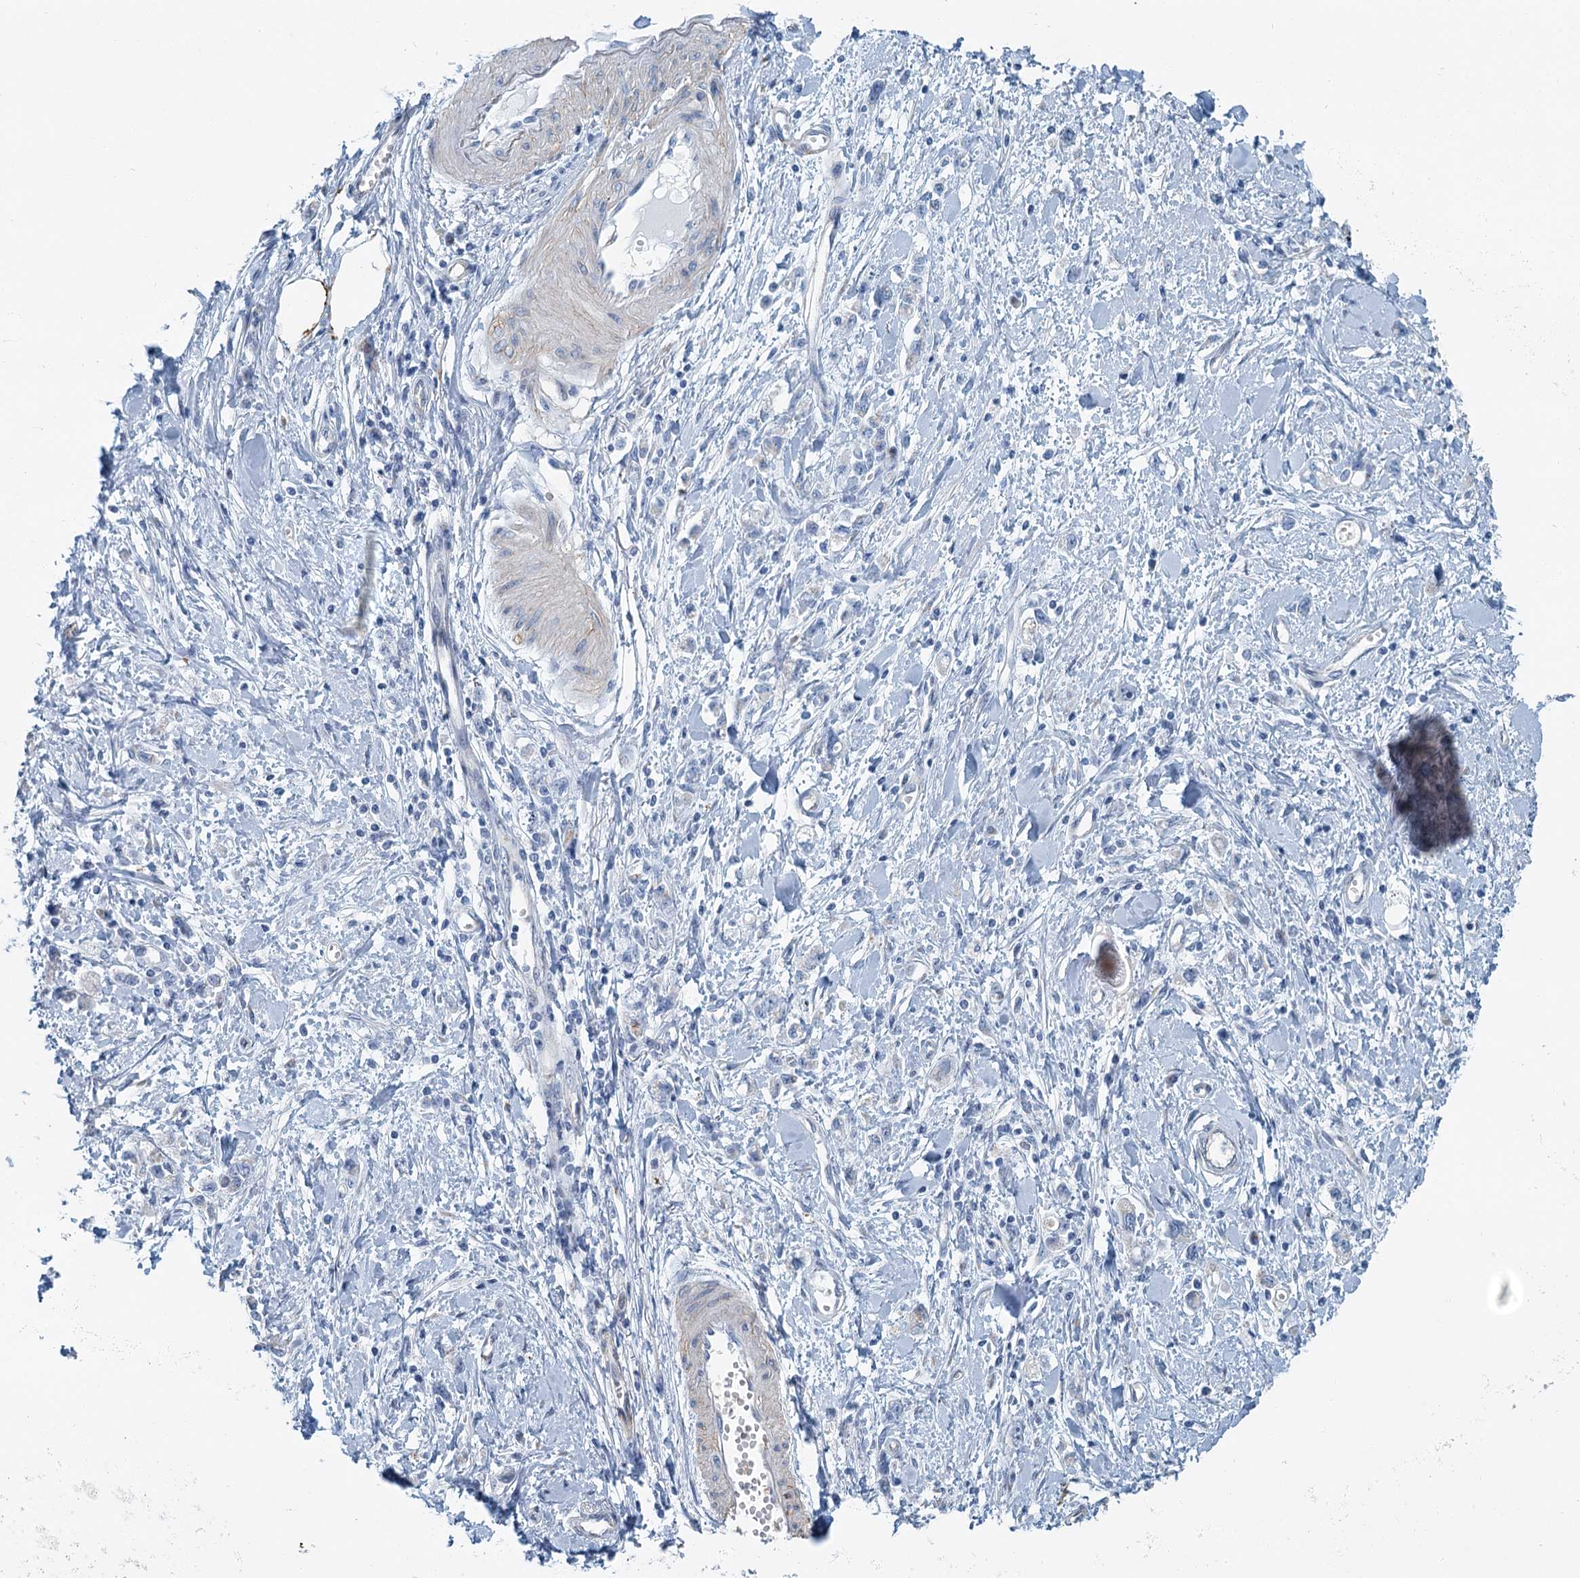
{"staining": {"intensity": "negative", "quantity": "none", "location": "none"}, "tissue": "stomach cancer", "cell_type": "Tumor cells", "image_type": "cancer", "snomed": [{"axis": "morphology", "description": "Adenocarcinoma, NOS"}, {"axis": "topography", "description": "Stomach"}], "caption": "Stomach adenocarcinoma was stained to show a protein in brown. There is no significant positivity in tumor cells. (DAB (3,3'-diaminobenzidine) immunohistochemistry with hematoxylin counter stain).", "gene": "ZNF527", "patient": {"sex": "female", "age": 76}}